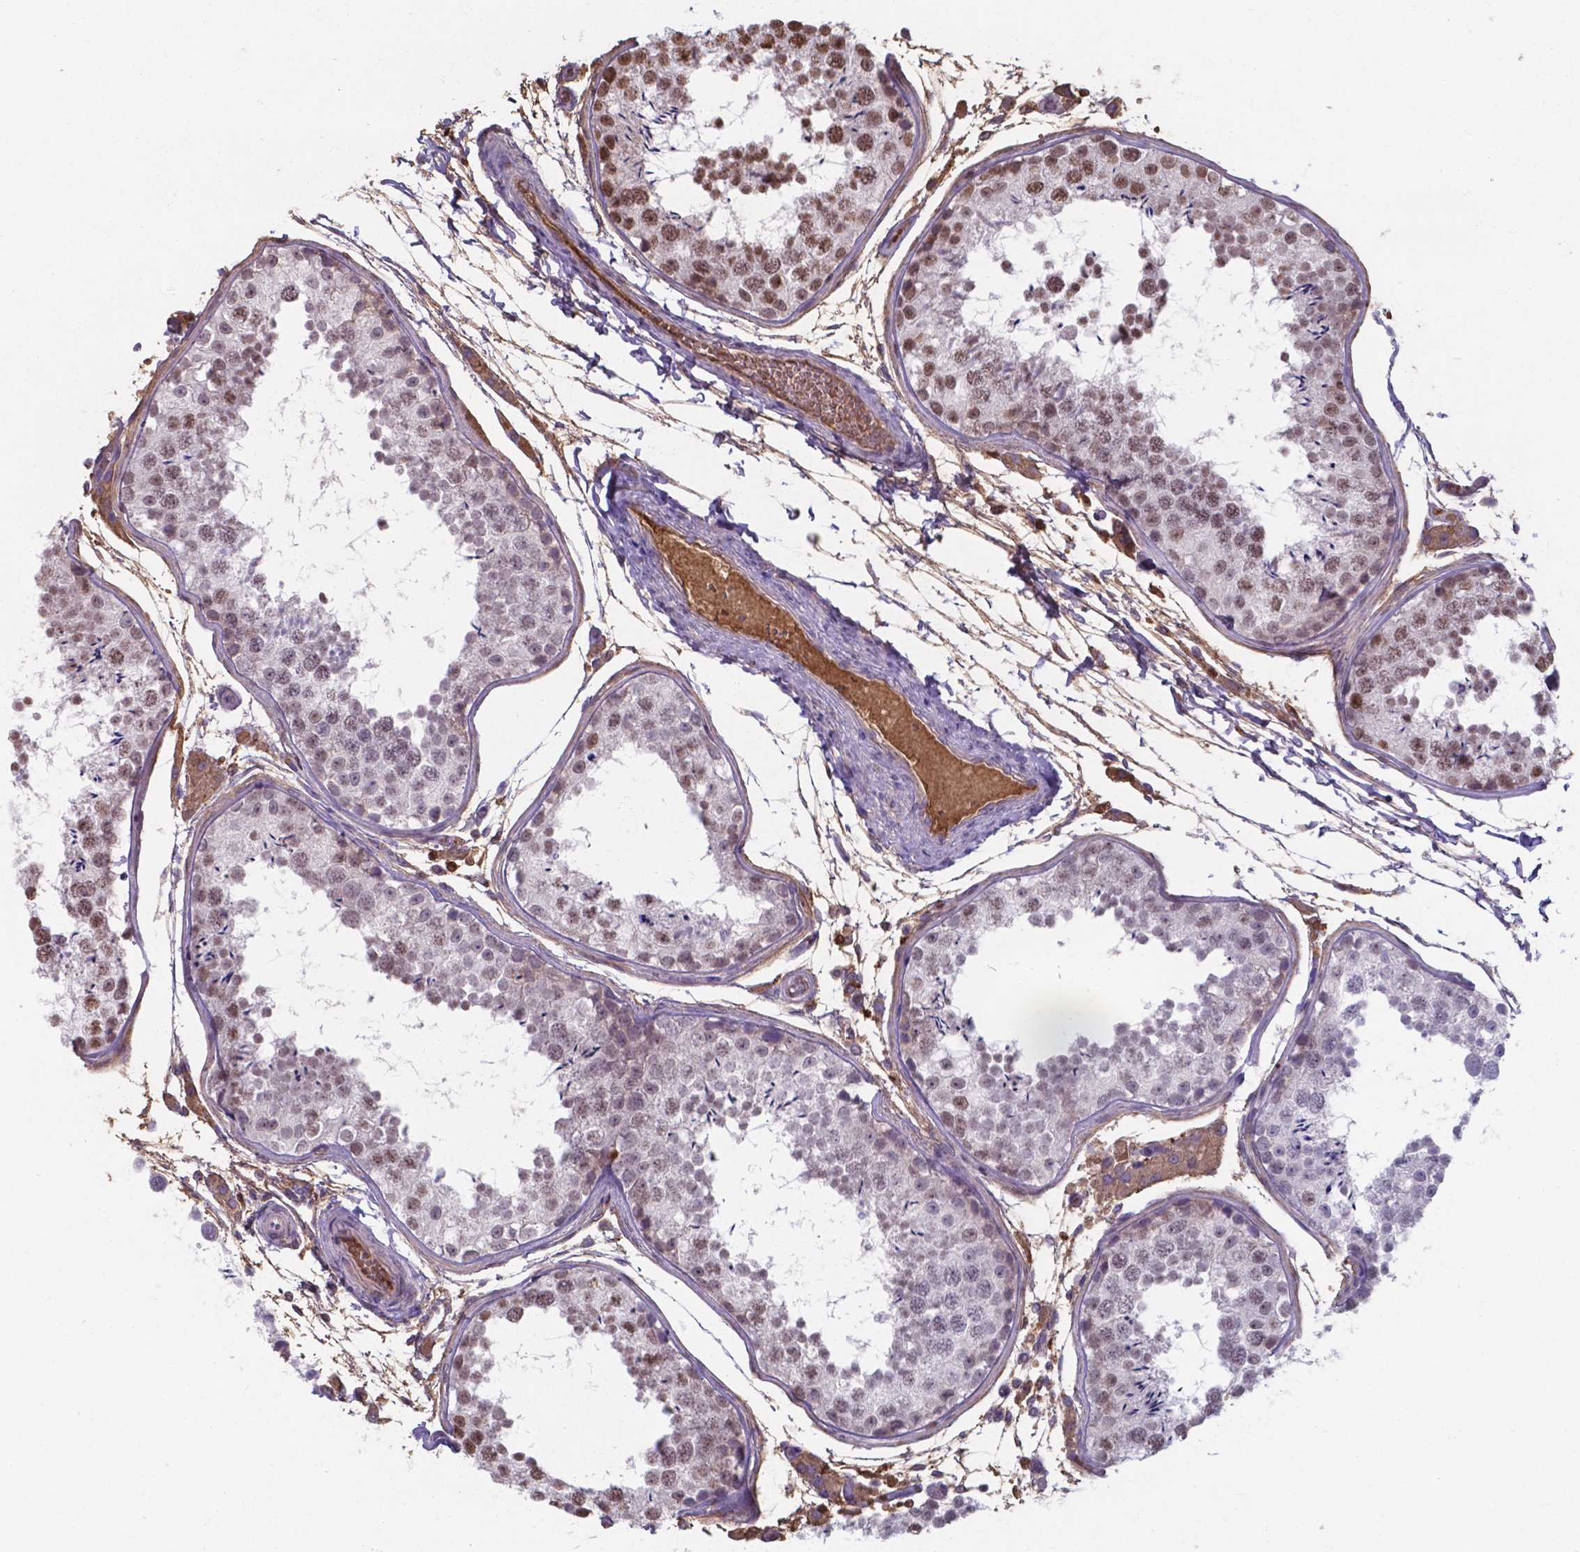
{"staining": {"intensity": "strong", "quantity": "<25%", "location": "cytoplasmic/membranous,nuclear"}, "tissue": "testis", "cell_type": "Cells in seminiferous ducts", "image_type": "normal", "snomed": [{"axis": "morphology", "description": "Normal tissue, NOS"}, {"axis": "topography", "description": "Testis"}], "caption": "This photomicrograph displays IHC staining of unremarkable human testis, with medium strong cytoplasmic/membranous,nuclear positivity in about <25% of cells in seminiferous ducts.", "gene": "SERPINA1", "patient": {"sex": "male", "age": 29}}